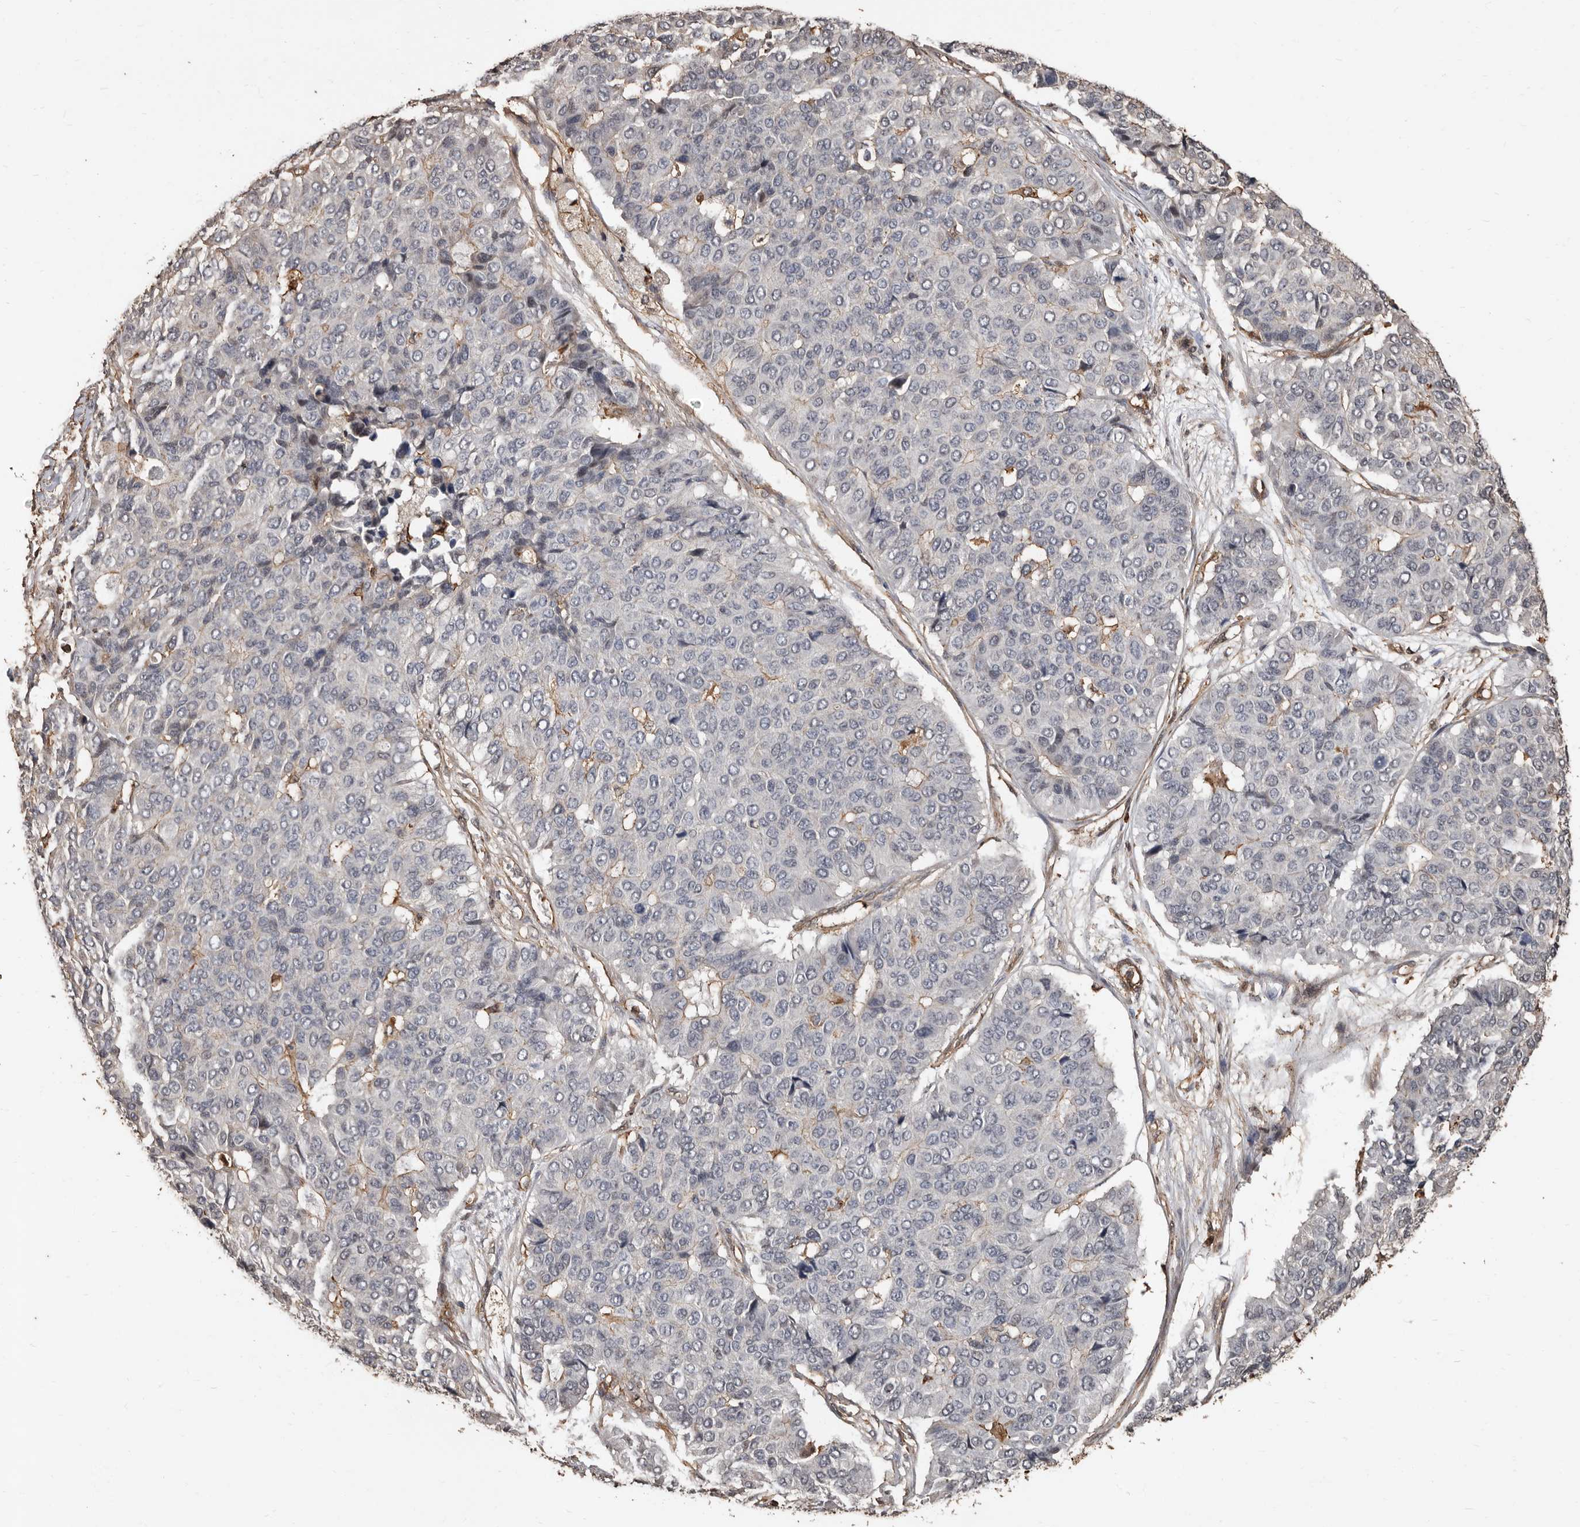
{"staining": {"intensity": "negative", "quantity": "none", "location": "none"}, "tissue": "pancreatic cancer", "cell_type": "Tumor cells", "image_type": "cancer", "snomed": [{"axis": "morphology", "description": "Adenocarcinoma, NOS"}, {"axis": "topography", "description": "Pancreas"}], "caption": "DAB immunohistochemical staining of human adenocarcinoma (pancreatic) demonstrates no significant staining in tumor cells.", "gene": "GSK3A", "patient": {"sex": "male", "age": 50}}